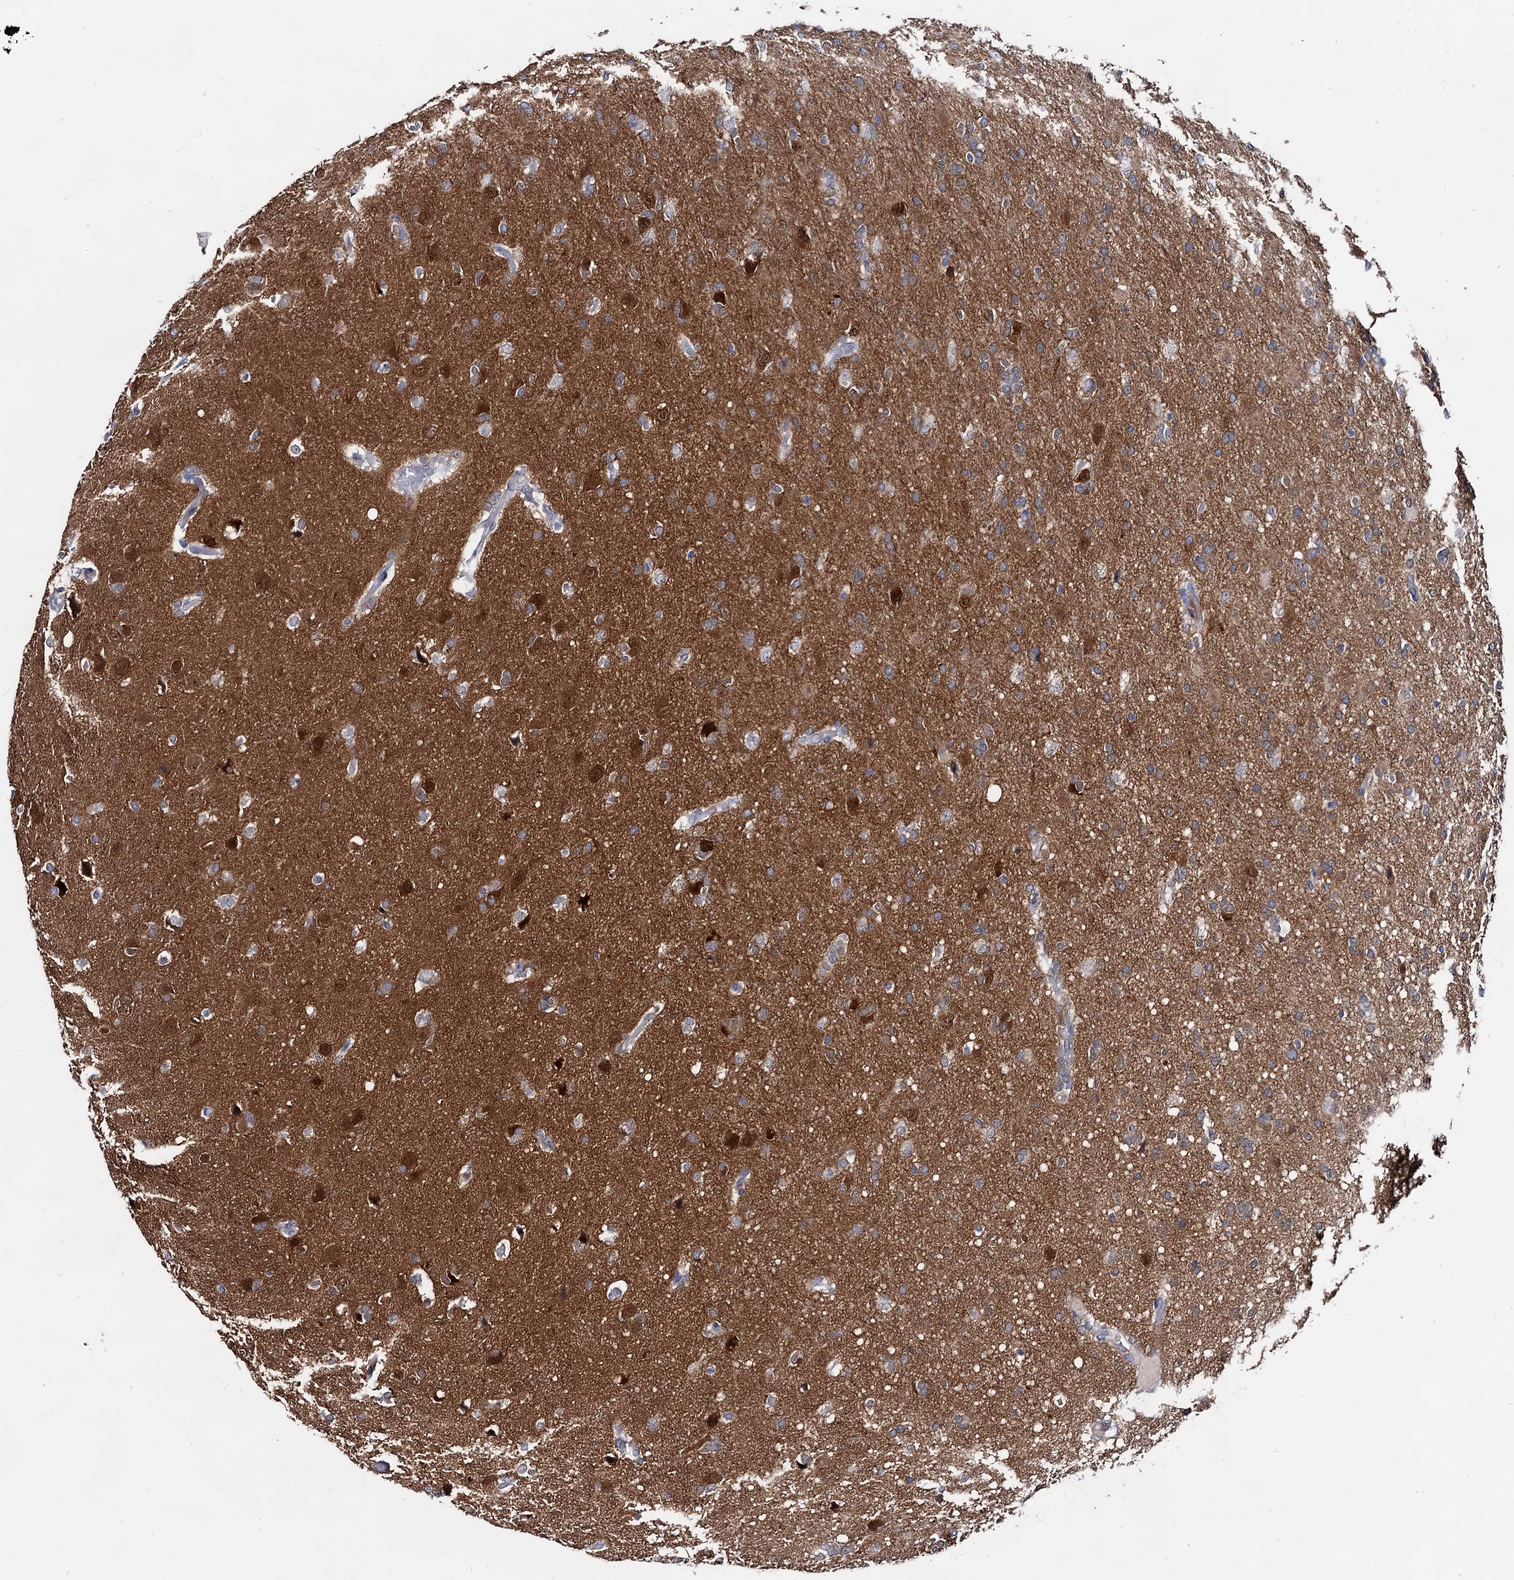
{"staining": {"intensity": "moderate", "quantity": "<25%", "location": "cytoplasmic/membranous"}, "tissue": "glioma", "cell_type": "Tumor cells", "image_type": "cancer", "snomed": [{"axis": "morphology", "description": "Glioma, malignant, High grade"}, {"axis": "topography", "description": "Cerebral cortex"}], "caption": "Immunohistochemical staining of human malignant glioma (high-grade) exhibits moderate cytoplasmic/membranous protein expression in approximately <25% of tumor cells. (brown staining indicates protein expression, while blue staining denotes nuclei).", "gene": "CAPRIN2", "patient": {"sex": "female", "age": 36}}